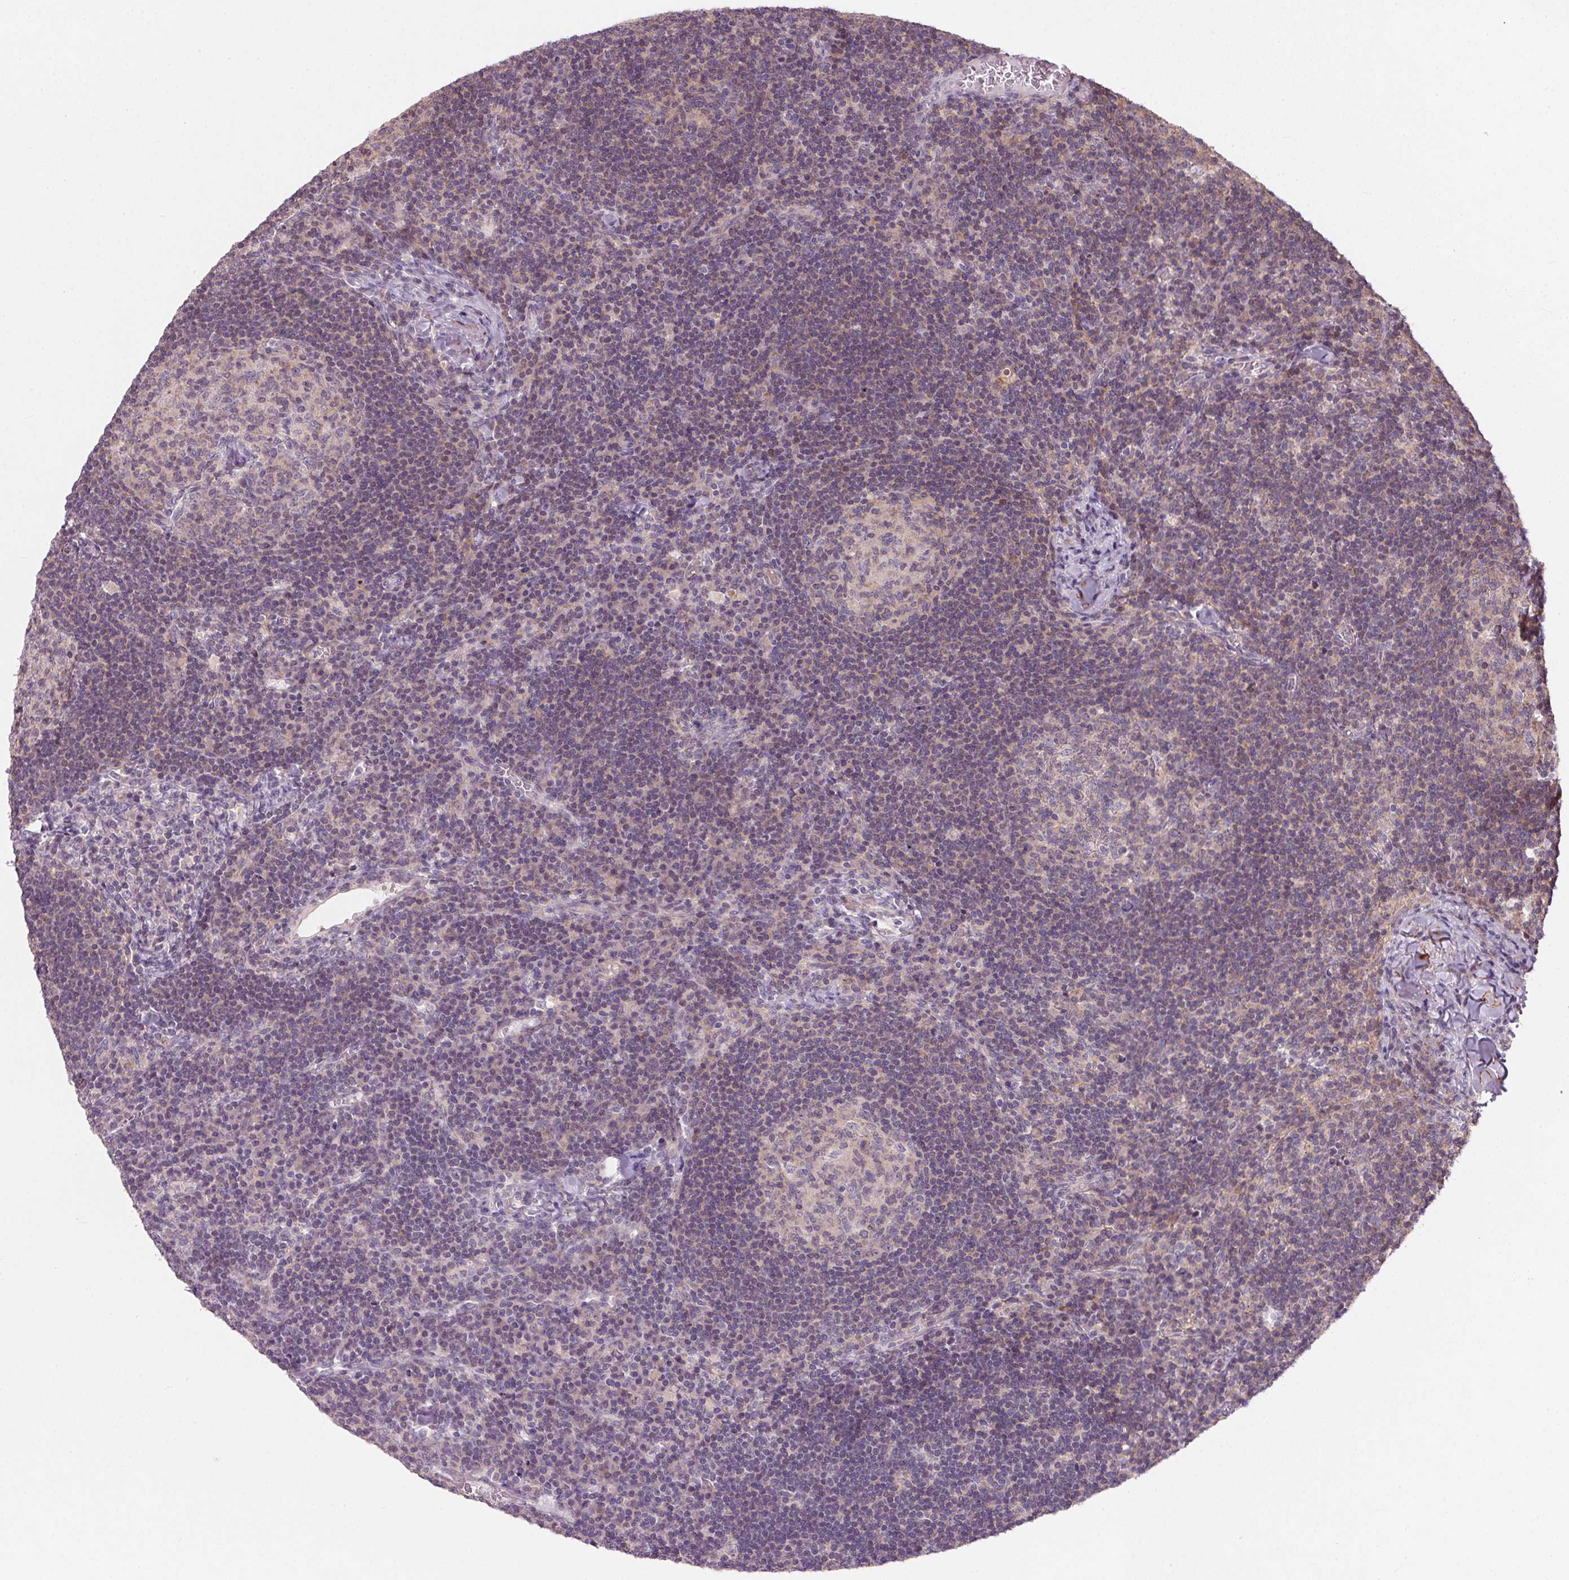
{"staining": {"intensity": "weak", "quantity": "<25%", "location": "cytoplasmic/membranous"}, "tissue": "lymph node", "cell_type": "Germinal center cells", "image_type": "normal", "snomed": [{"axis": "morphology", "description": "Normal tissue, NOS"}, {"axis": "topography", "description": "Lymph node"}], "caption": "Benign lymph node was stained to show a protein in brown. There is no significant expression in germinal center cells. (DAB immunohistochemistry (IHC) visualized using brightfield microscopy, high magnification).", "gene": "KCNK15", "patient": {"sex": "male", "age": 67}}